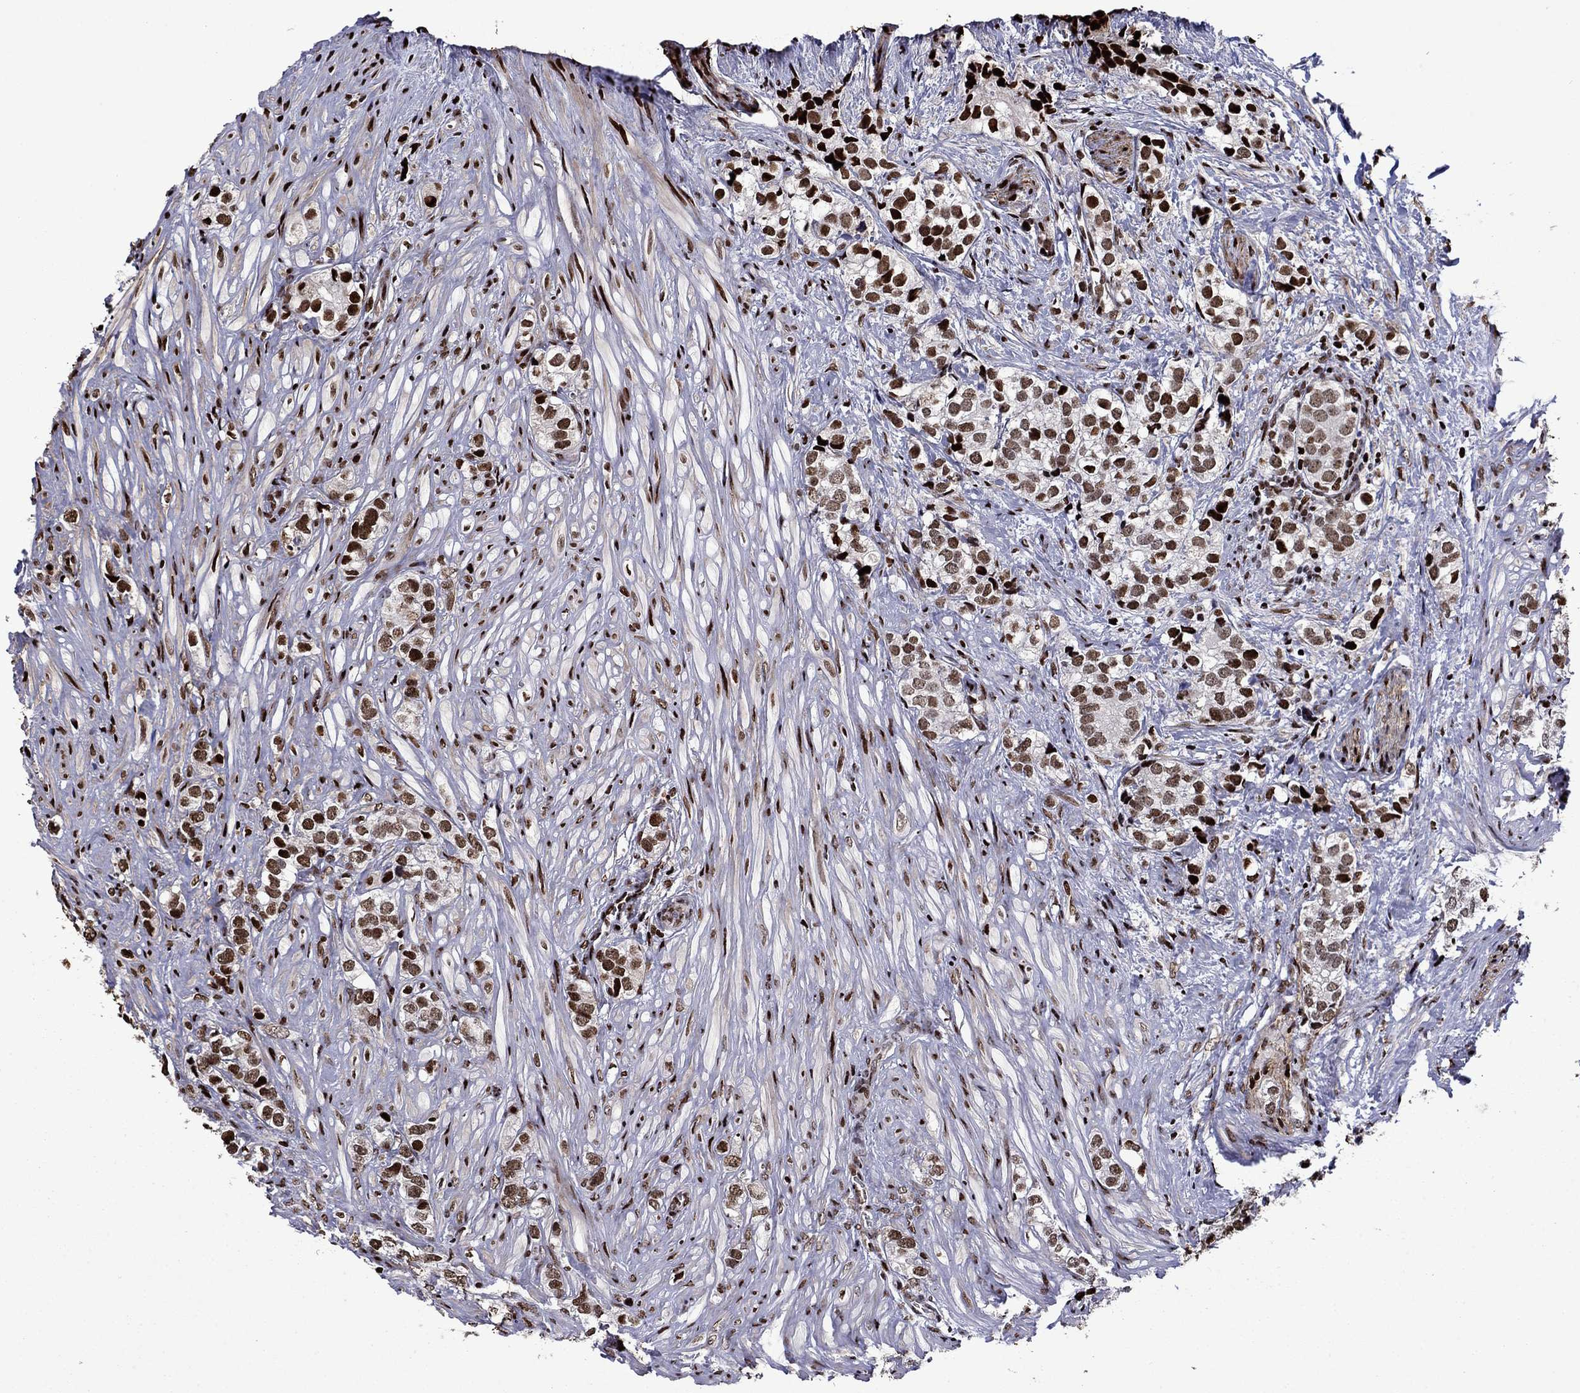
{"staining": {"intensity": "strong", "quantity": ">75%", "location": "nuclear"}, "tissue": "prostate cancer", "cell_type": "Tumor cells", "image_type": "cancer", "snomed": [{"axis": "morphology", "description": "Adenocarcinoma, NOS"}, {"axis": "topography", "description": "Prostate and seminal vesicle, NOS"}], "caption": "This histopathology image shows prostate adenocarcinoma stained with immunohistochemistry (IHC) to label a protein in brown. The nuclear of tumor cells show strong positivity for the protein. Nuclei are counter-stained blue.", "gene": "LIMK1", "patient": {"sex": "male", "age": 63}}